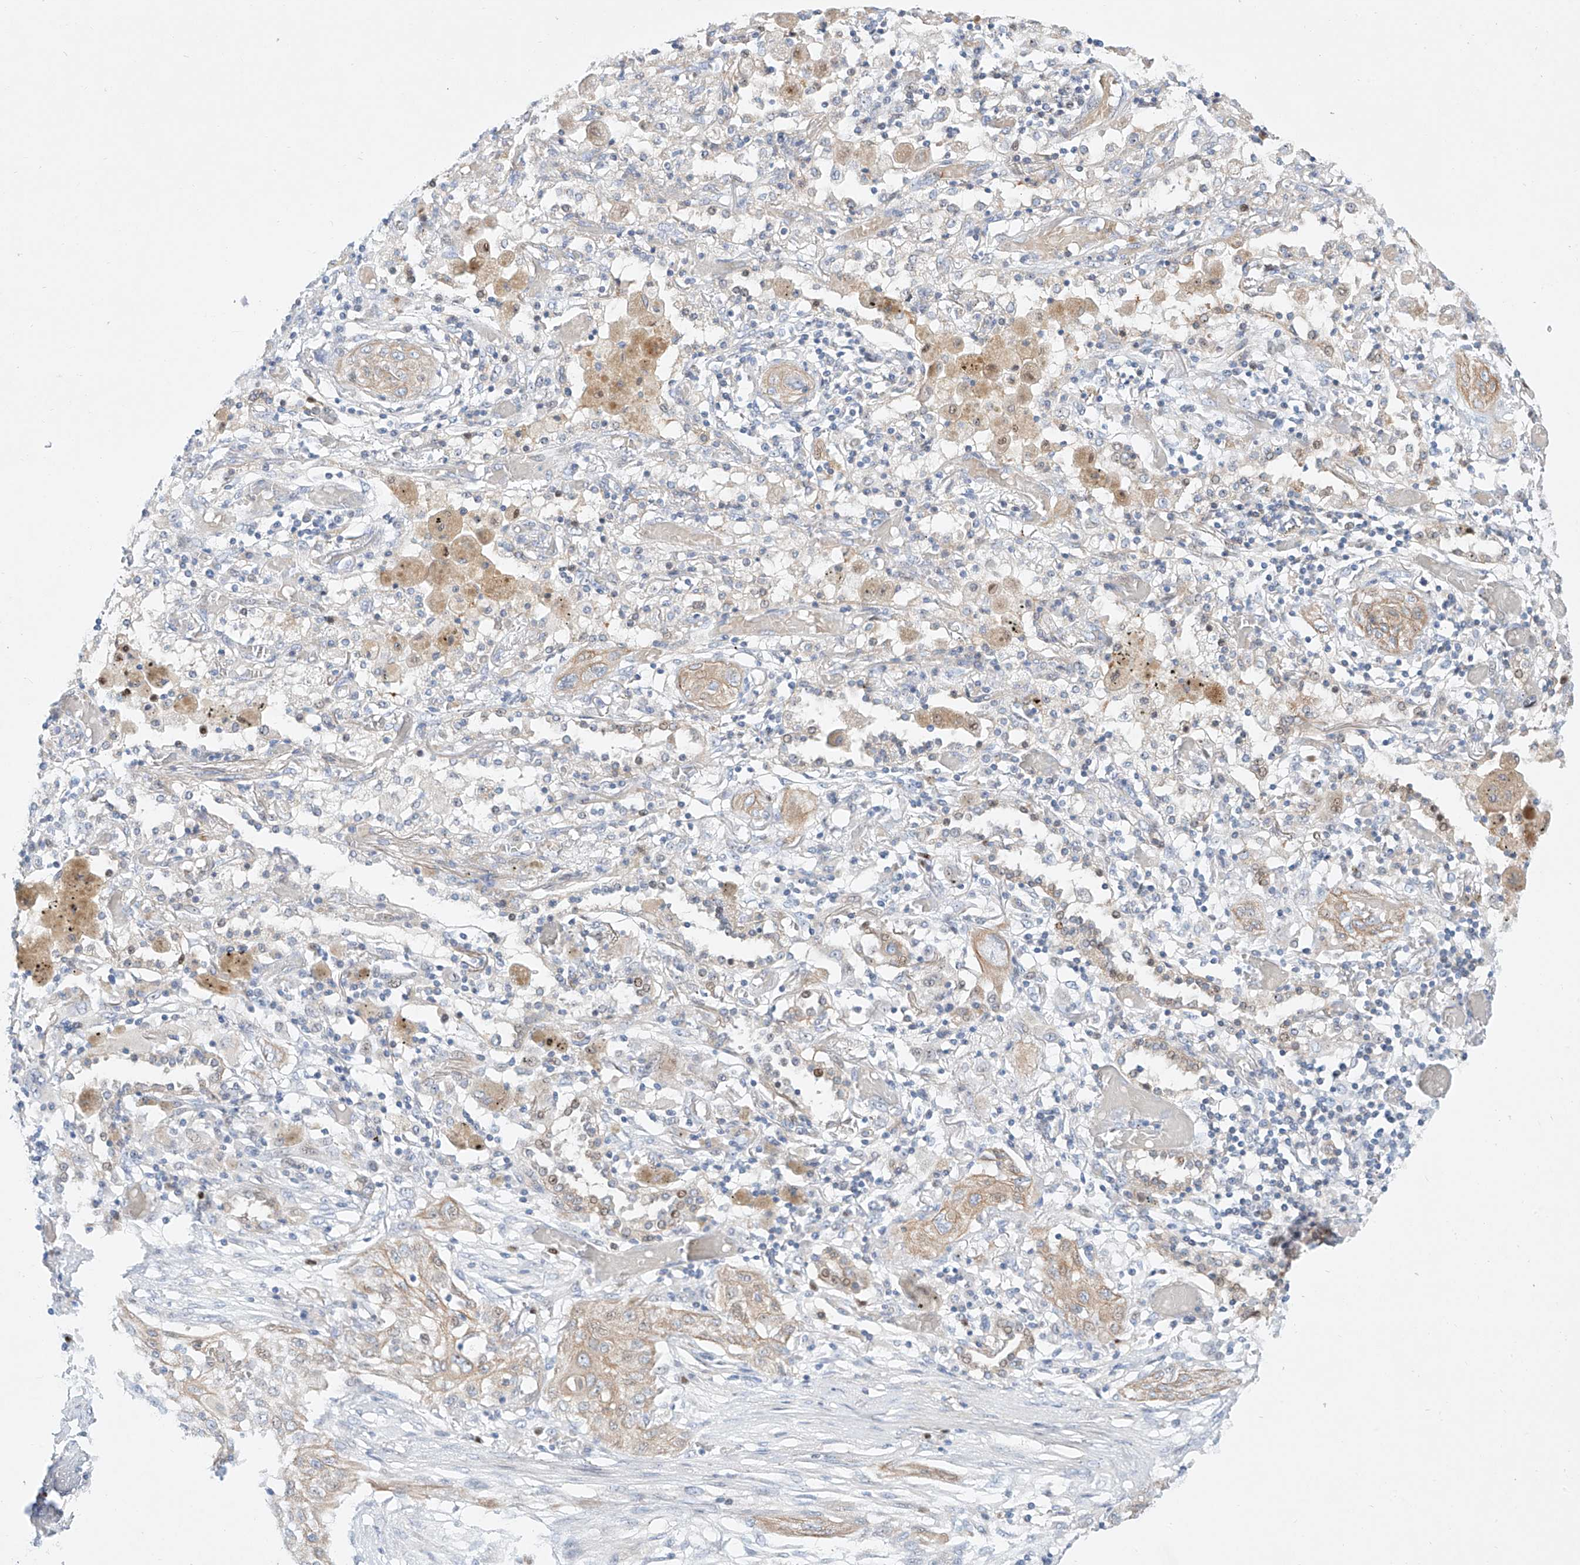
{"staining": {"intensity": "weak", "quantity": "25%-75%", "location": "cytoplasmic/membranous"}, "tissue": "lung cancer", "cell_type": "Tumor cells", "image_type": "cancer", "snomed": [{"axis": "morphology", "description": "Squamous cell carcinoma, NOS"}, {"axis": "topography", "description": "Lung"}], "caption": "An image of lung cancer (squamous cell carcinoma) stained for a protein demonstrates weak cytoplasmic/membranous brown staining in tumor cells.", "gene": "SNU13", "patient": {"sex": "female", "age": 47}}